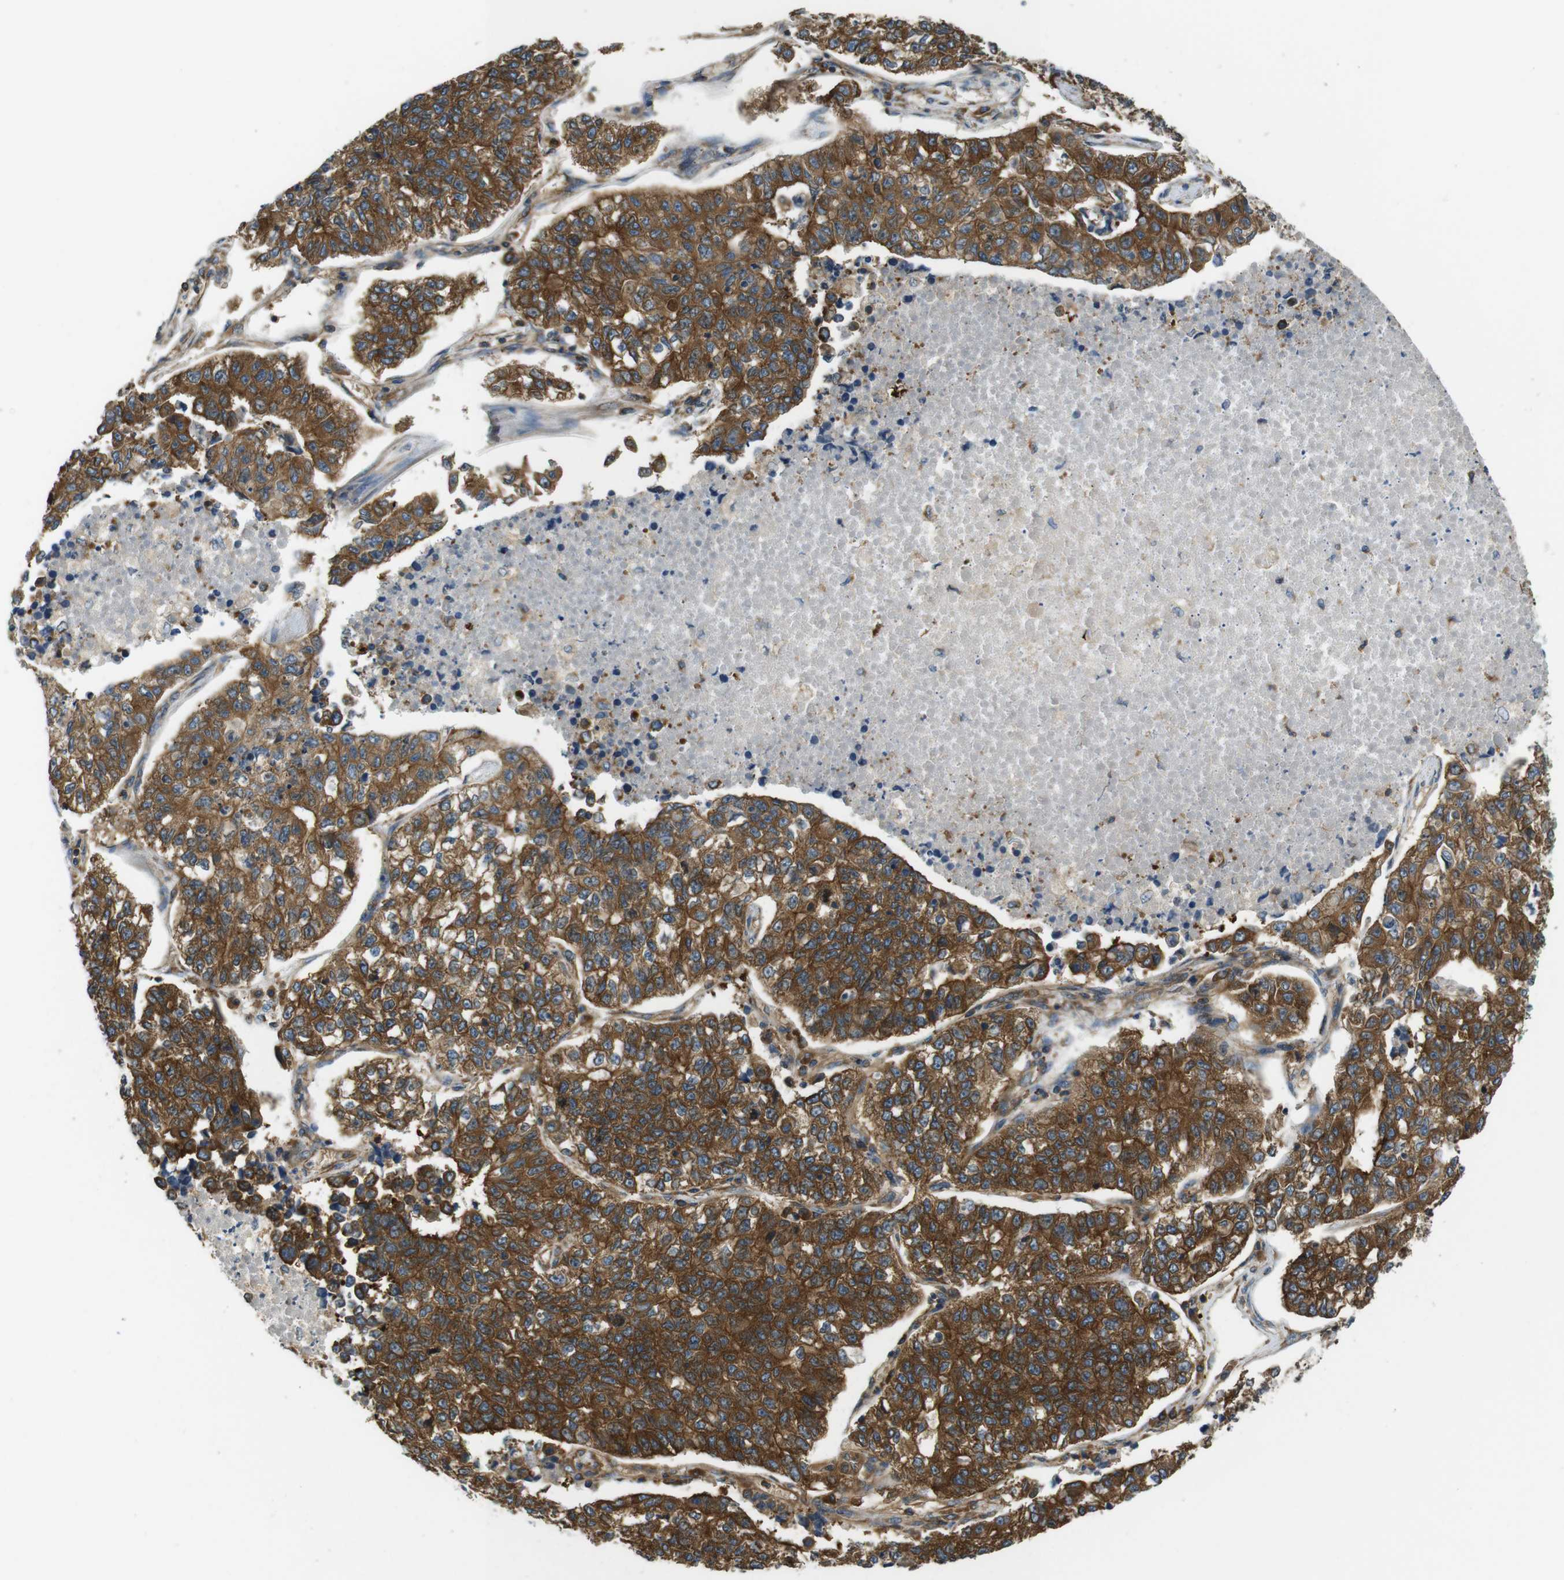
{"staining": {"intensity": "strong", "quantity": ">75%", "location": "cytoplasmic/membranous"}, "tissue": "lung cancer", "cell_type": "Tumor cells", "image_type": "cancer", "snomed": [{"axis": "morphology", "description": "Adenocarcinoma, NOS"}, {"axis": "topography", "description": "Lung"}], "caption": "Lung adenocarcinoma stained with DAB IHC reveals high levels of strong cytoplasmic/membranous expression in about >75% of tumor cells.", "gene": "TSC1", "patient": {"sex": "male", "age": 49}}